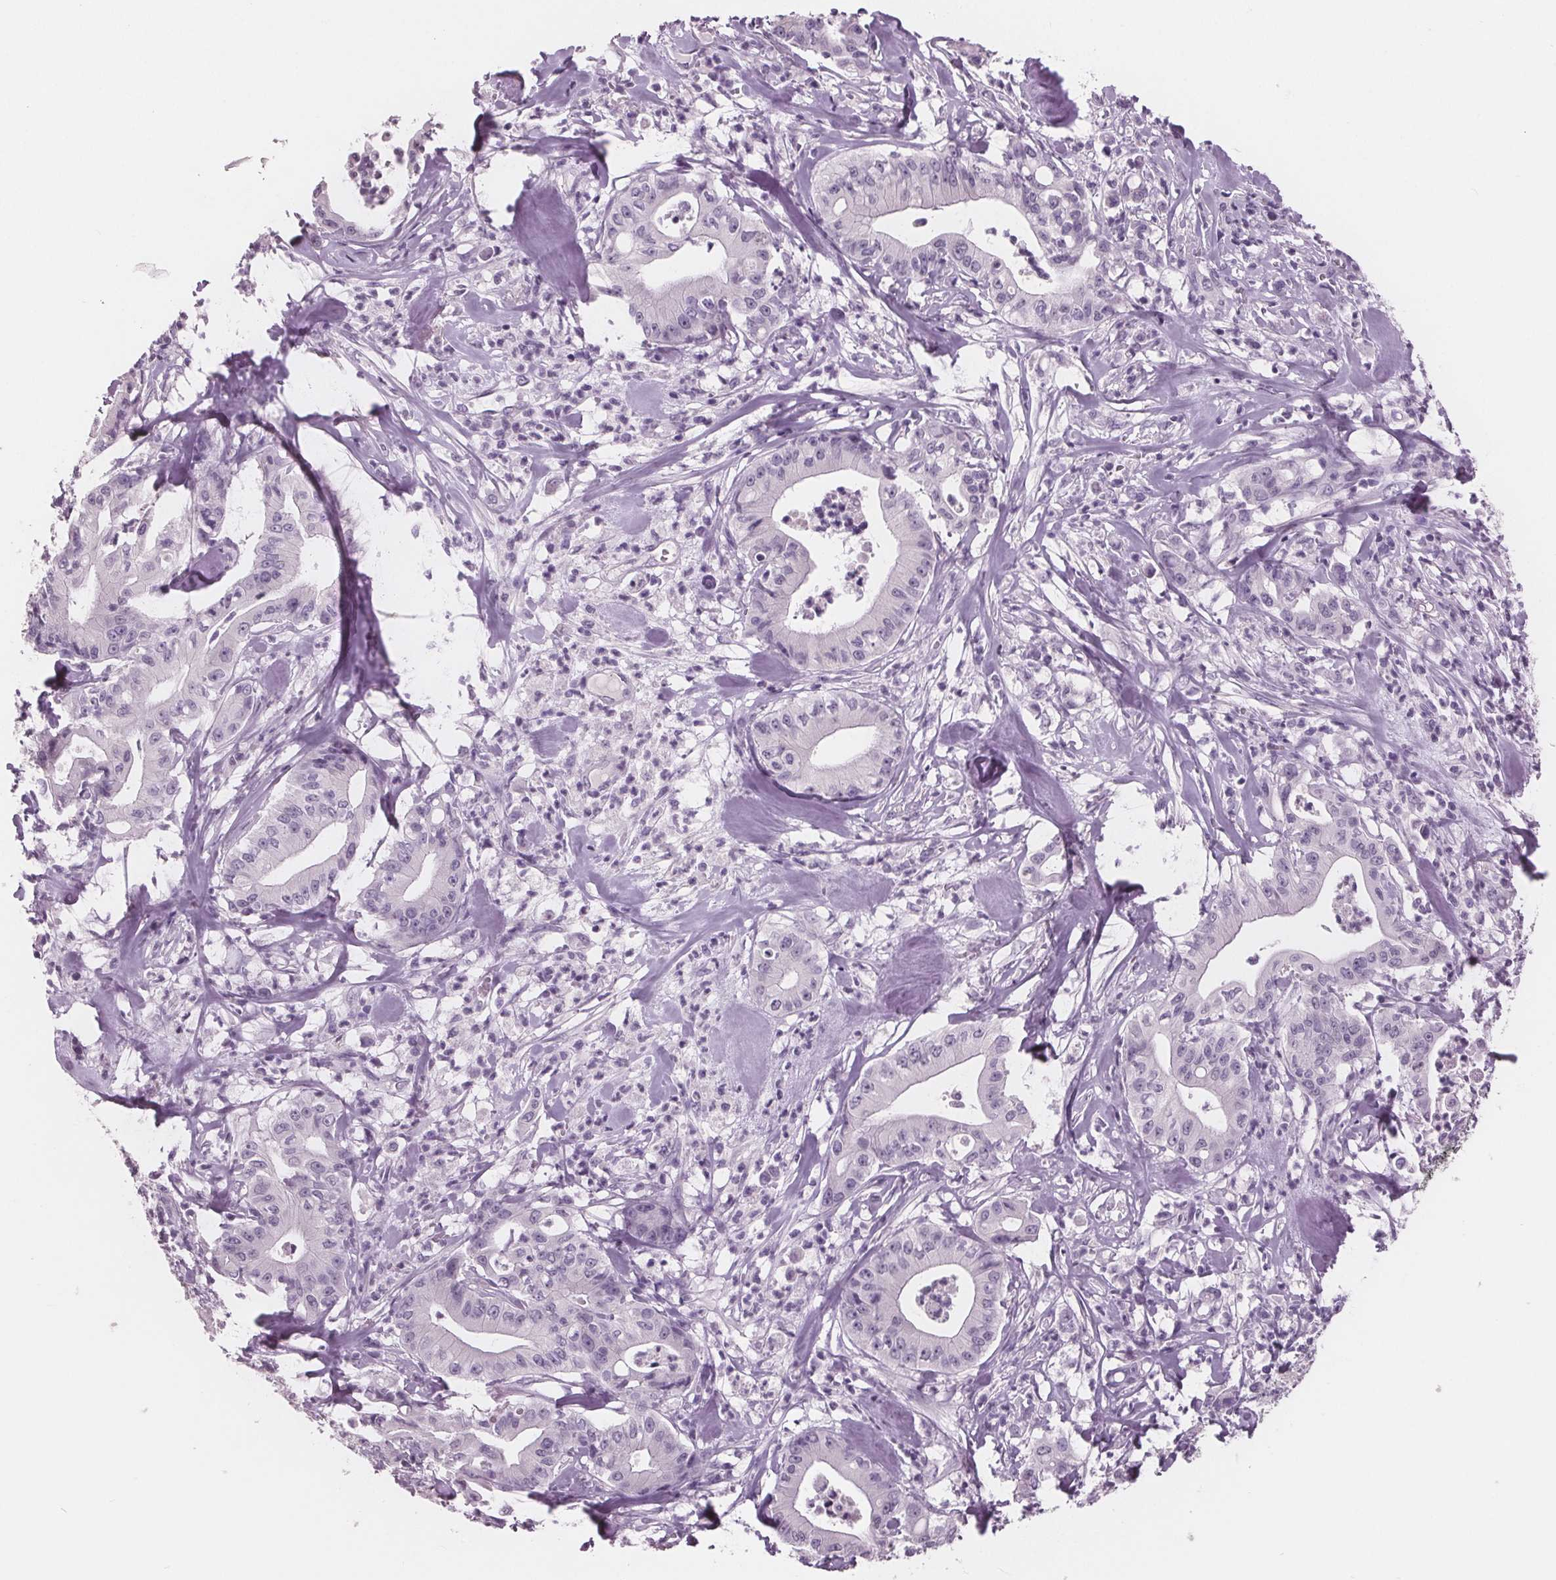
{"staining": {"intensity": "negative", "quantity": "none", "location": "none"}, "tissue": "pancreatic cancer", "cell_type": "Tumor cells", "image_type": "cancer", "snomed": [{"axis": "morphology", "description": "Adenocarcinoma, NOS"}, {"axis": "topography", "description": "Pancreas"}], "caption": "Tumor cells are negative for brown protein staining in pancreatic cancer (adenocarcinoma). Brightfield microscopy of immunohistochemistry (IHC) stained with DAB (3,3'-diaminobenzidine) (brown) and hematoxylin (blue), captured at high magnification.", "gene": "AMBP", "patient": {"sex": "male", "age": 71}}